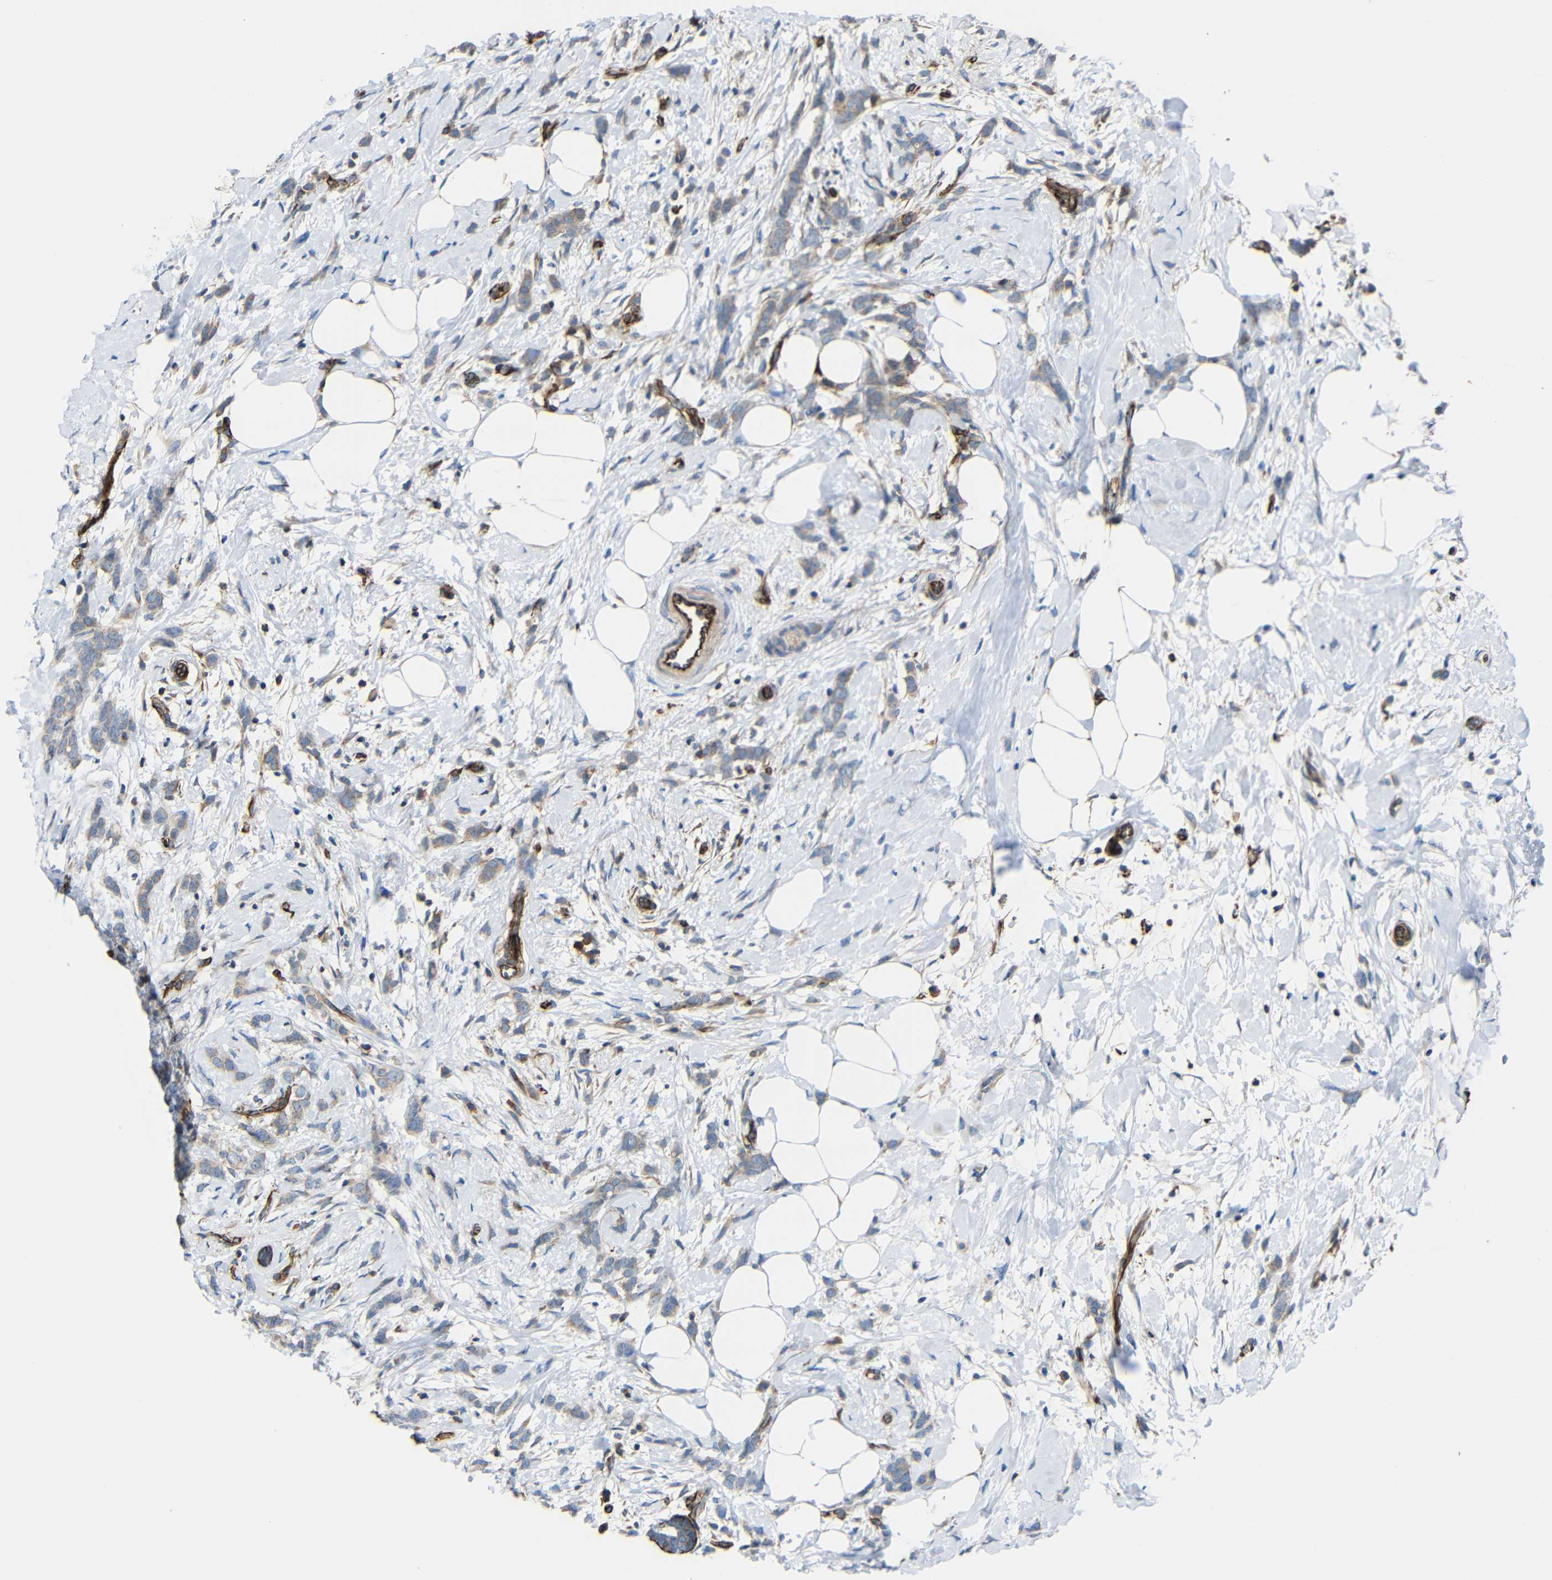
{"staining": {"intensity": "weak", "quantity": ">75%", "location": "cytoplasmic/membranous"}, "tissue": "breast cancer", "cell_type": "Tumor cells", "image_type": "cancer", "snomed": [{"axis": "morphology", "description": "Lobular carcinoma, in situ"}, {"axis": "morphology", "description": "Lobular carcinoma"}, {"axis": "topography", "description": "Breast"}], "caption": "High-power microscopy captured an immunohistochemistry photomicrograph of breast cancer, revealing weak cytoplasmic/membranous expression in approximately >75% of tumor cells. The staining was performed using DAB, with brown indicating positive protein expression. Nuclei are stained blue with hematoxylin.", "gene": "IGSF10", "patient": {"sex": "female", "age": 41}}